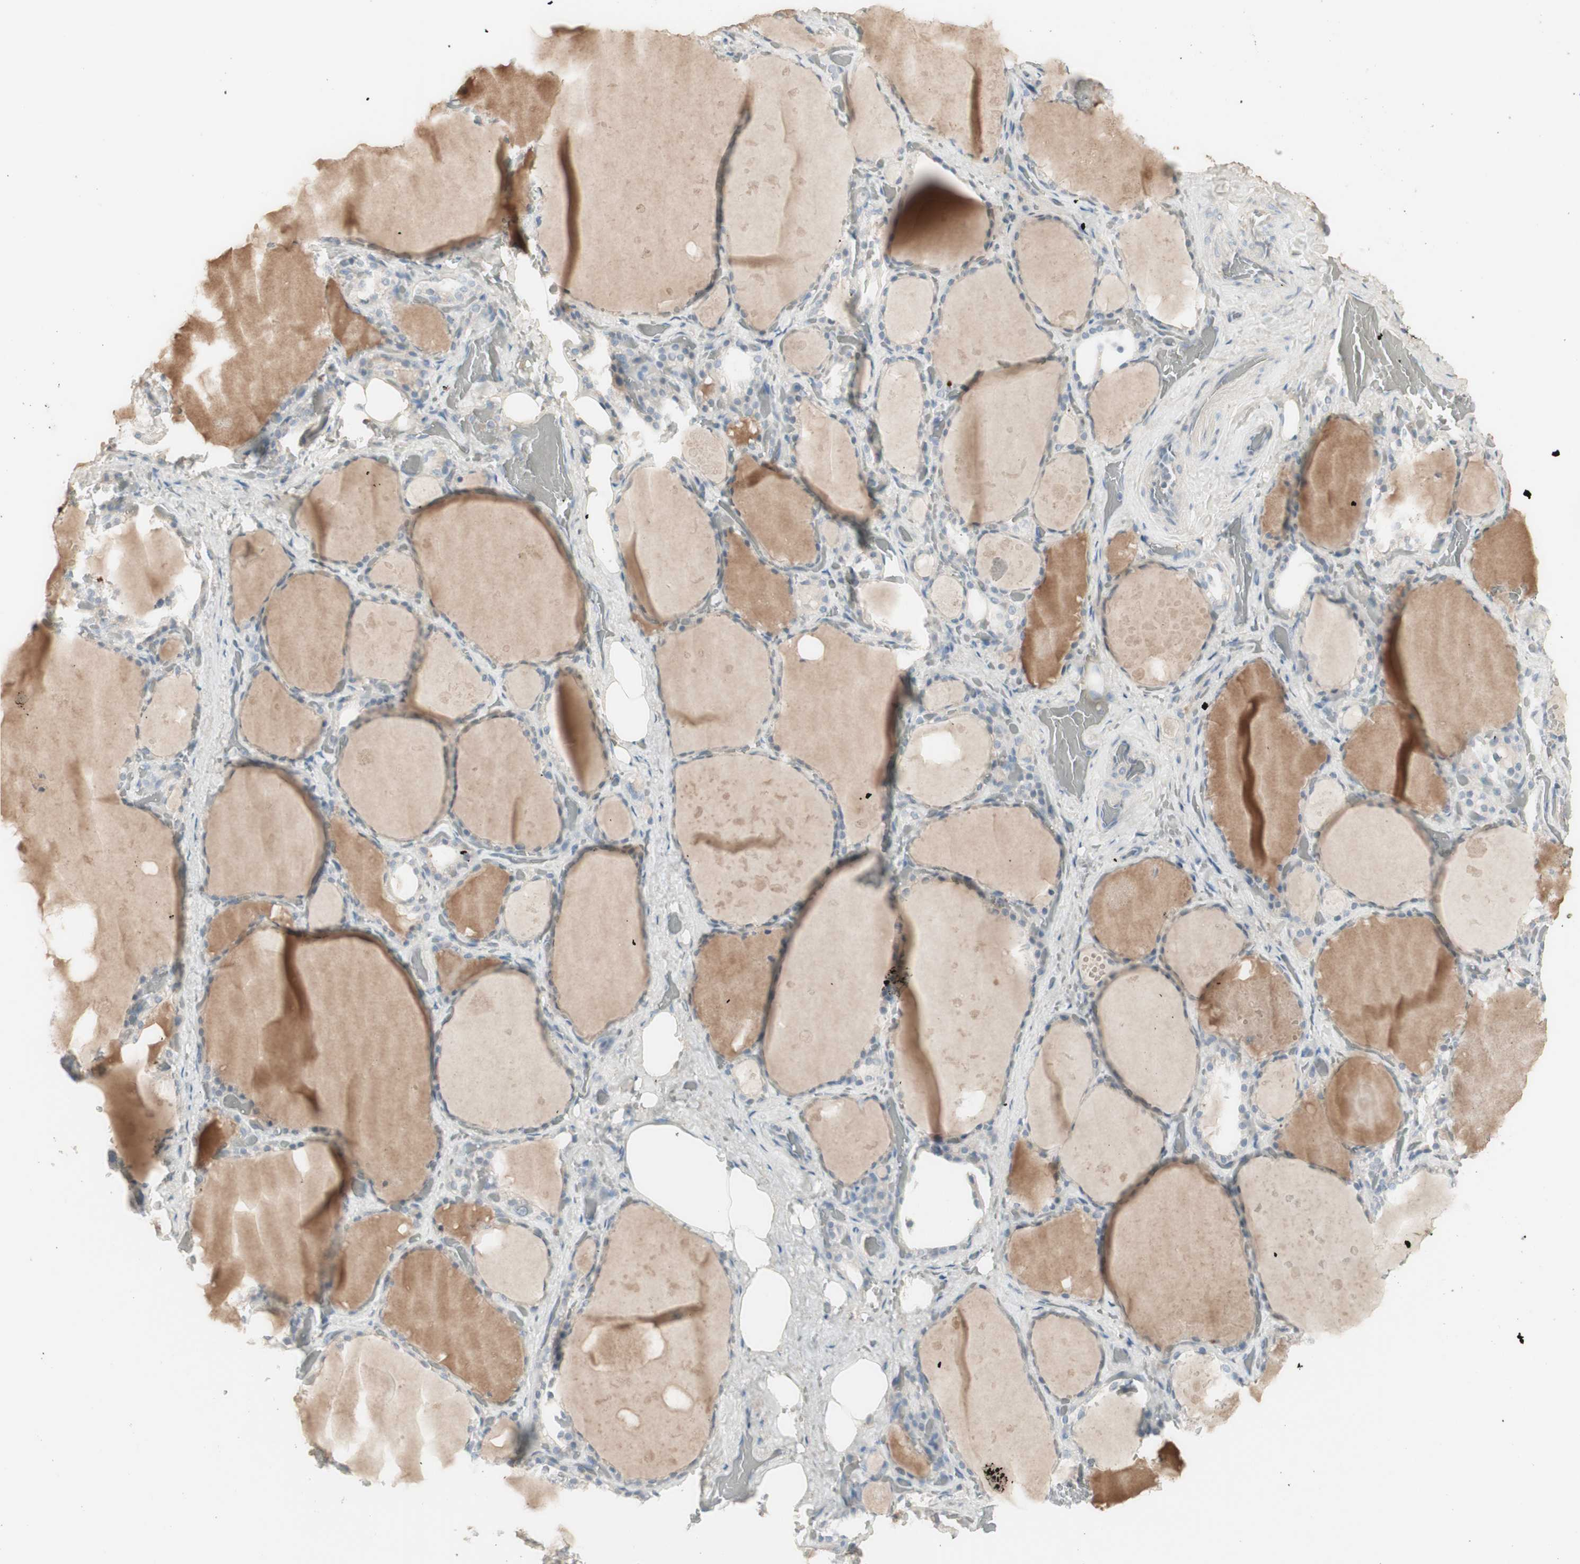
{"staining": {"intensity": "negative", "quantity": "none", "location": "none"}, "tissue": "thyroid gland", "cell_type": "Glandular cells", "image_type": "normal", "snomed": [{"axis": "morphology", "description": "Normal tissue, NOS"}, {"axis": "topography", "description": "Thyroid gland"}], "caption": "IHC of normal thyroid gland exhibits no expression in glandular cells. Nuclei are stained in blue.", "gene": "IFNG", "patient": {"sex": "male", "age": 61}}